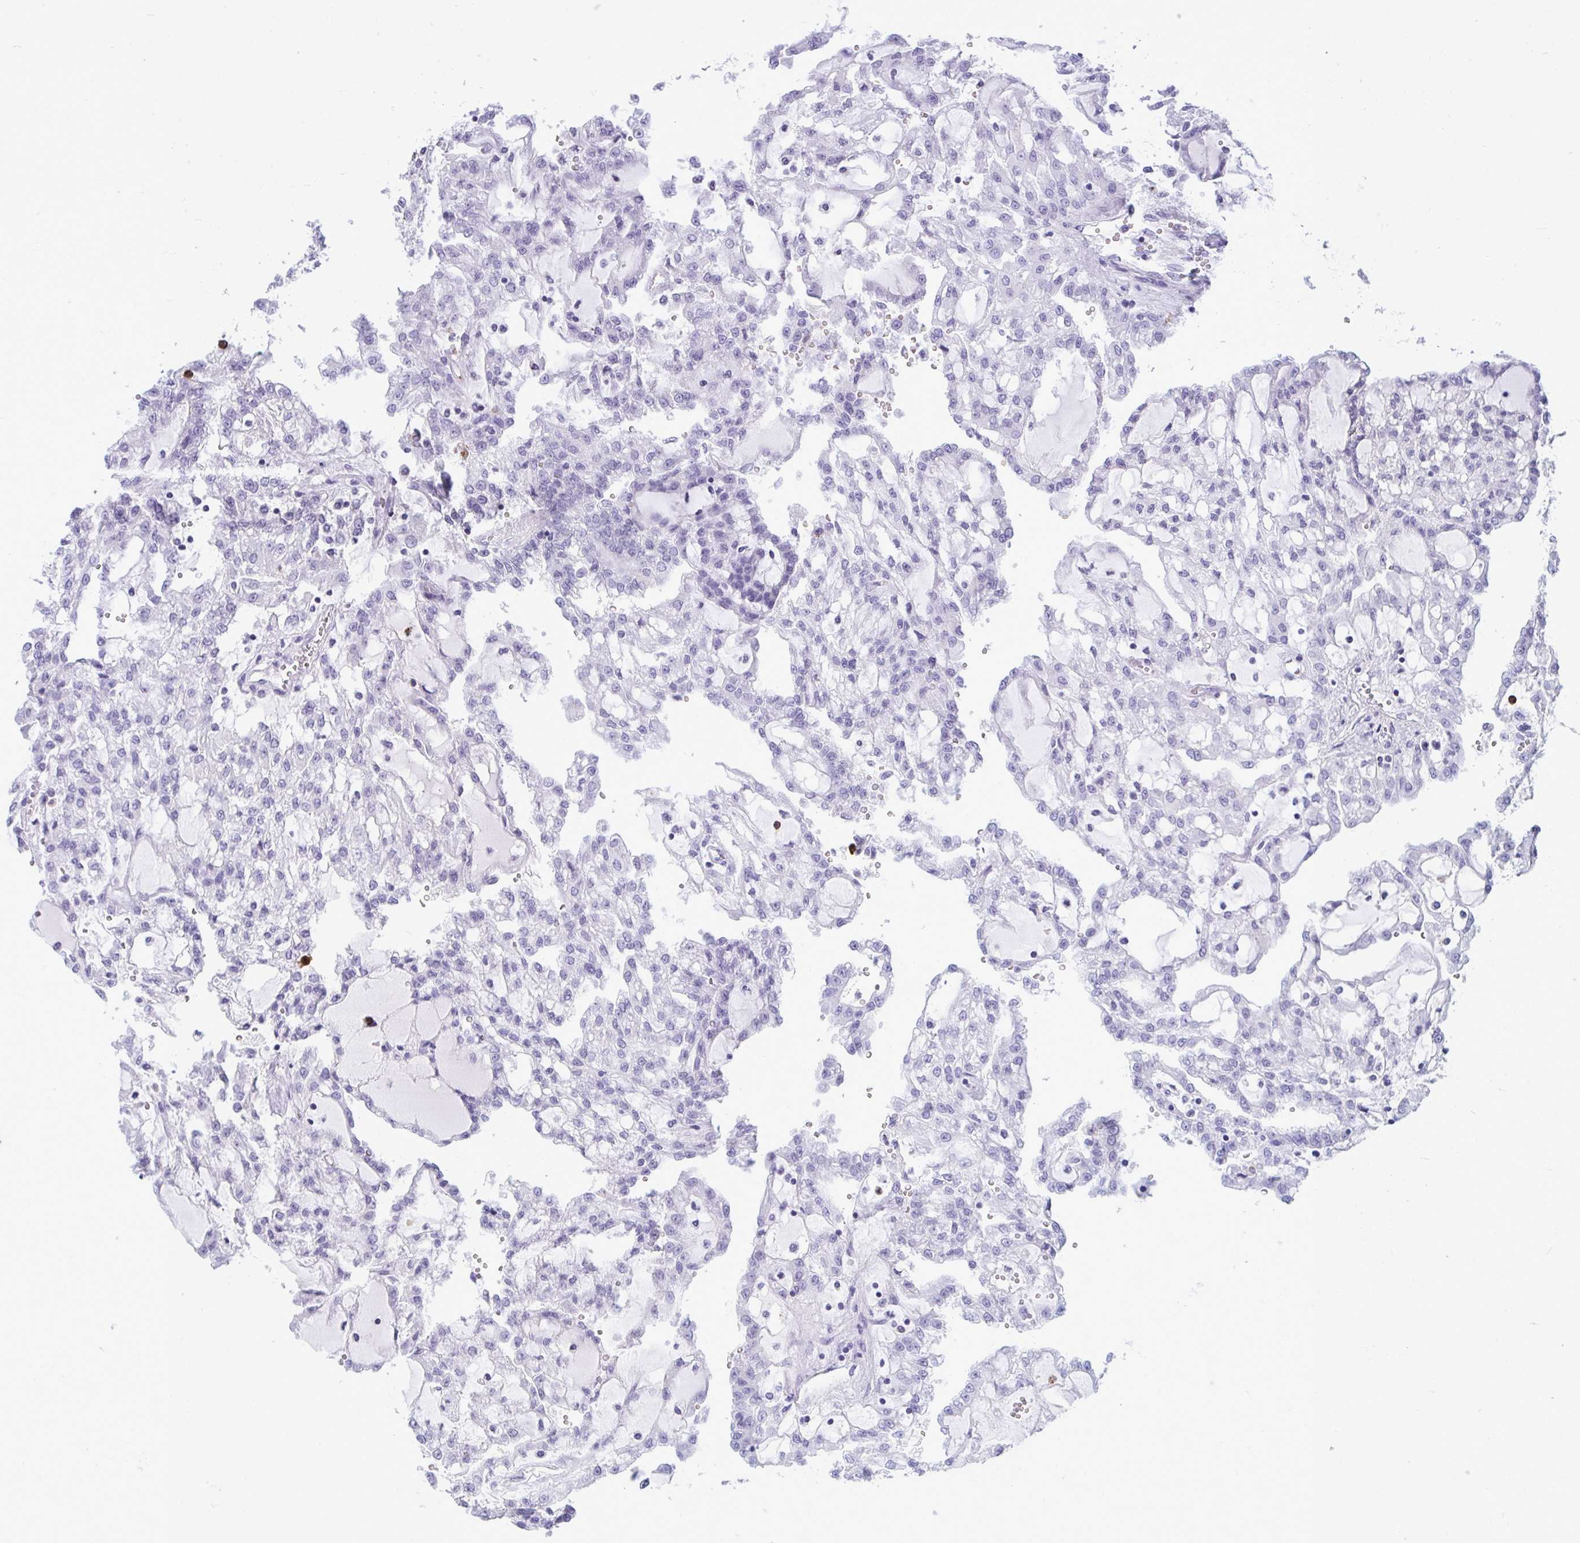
{"staining": {"intensity": "negative", "quantity": "none", "location": "none"}, "tissue": "renal cancer", "cell_type": "Tumor cells", "image_type": "cancer", "snomed": [{"axis": "morphology", "description": "Adenocarcinoma, NOS"}, {"axis": "topography", "description": "Kidney"}], "caption": "A high-resolution image shows IHC staining of renal adenocarcinoma, which exhibits no significant positivity in tumor cells. The staining was performed using DAB to visualize the protein expression in brown, while the nuclei were stained in blue with hematoxylin (Magnification: 20x).", "gene": "ARHGAP42", "patient": {"sex": "male", "age": 63}}